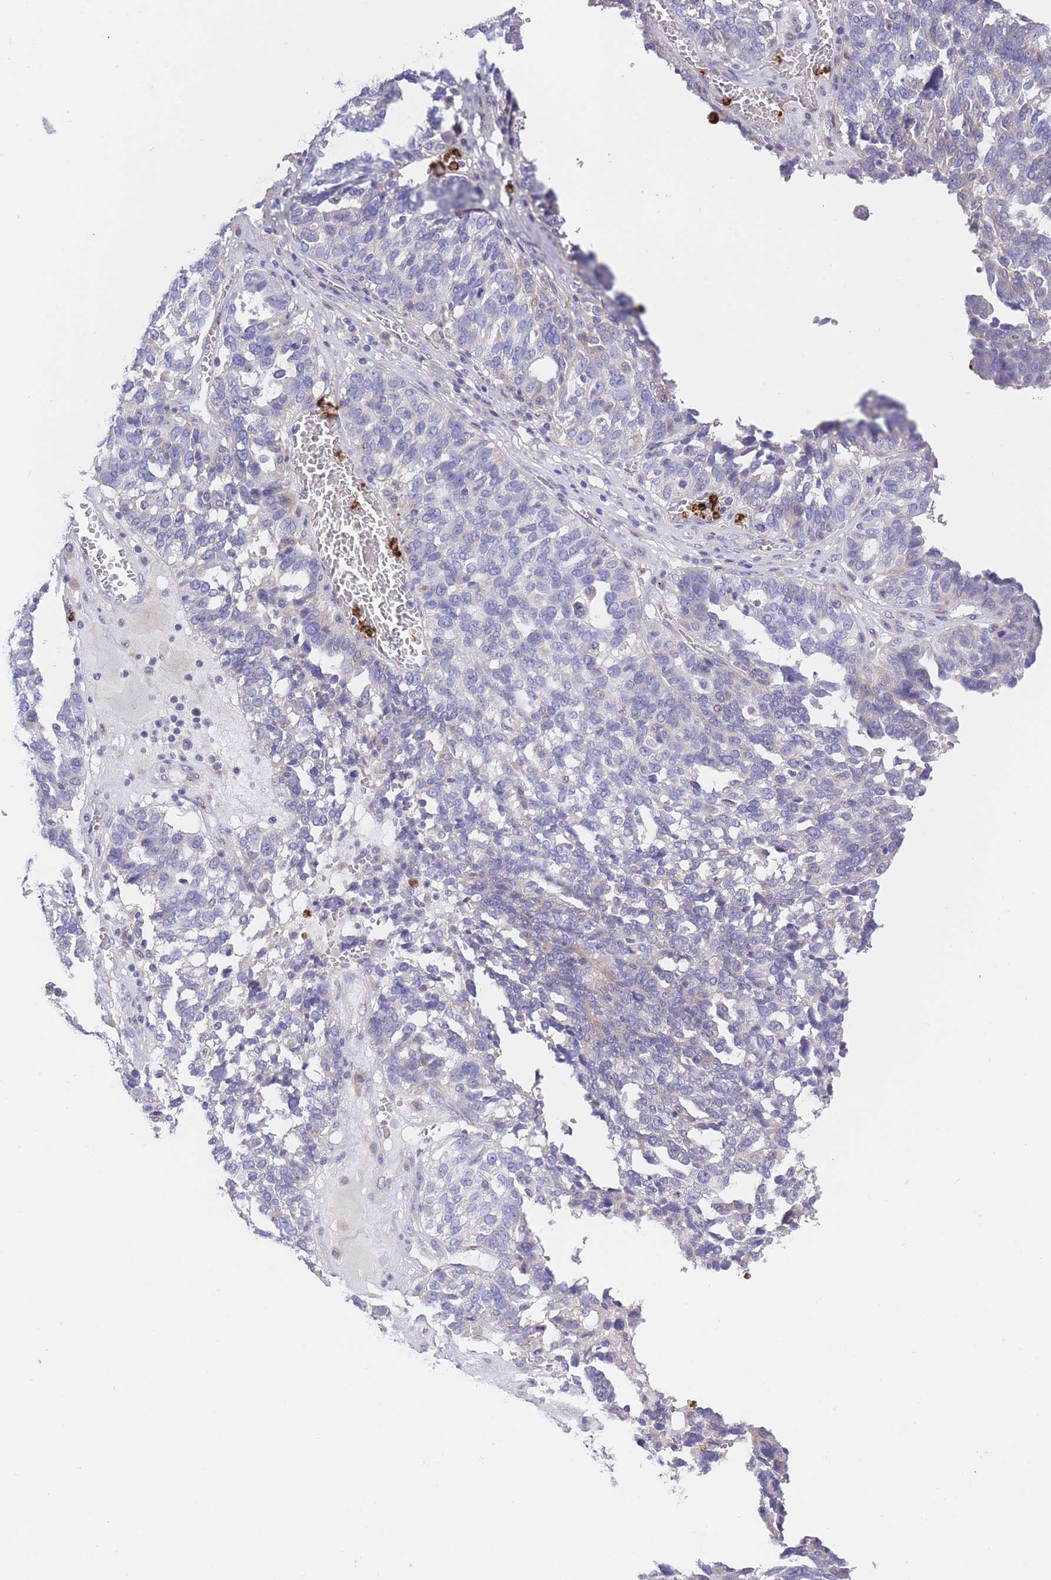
{"staining": {"intensity": "negative", "quantity": "none", "location": "none"}, "tissue": "ovarian cancer", "cell_type": "Tumor cells", "image_type": "cancer", "snomed": [{"axis": "morphology", "description": "Cystadenocarcinoma, serous, NOS"}, {"axis": "topography", "description": "Ovary"}], "caption": "Tumor cells show no significant protein expression in ovarian cancer.", "gene": "CENPM", "patient": {"sex": "female", "age": 59}}